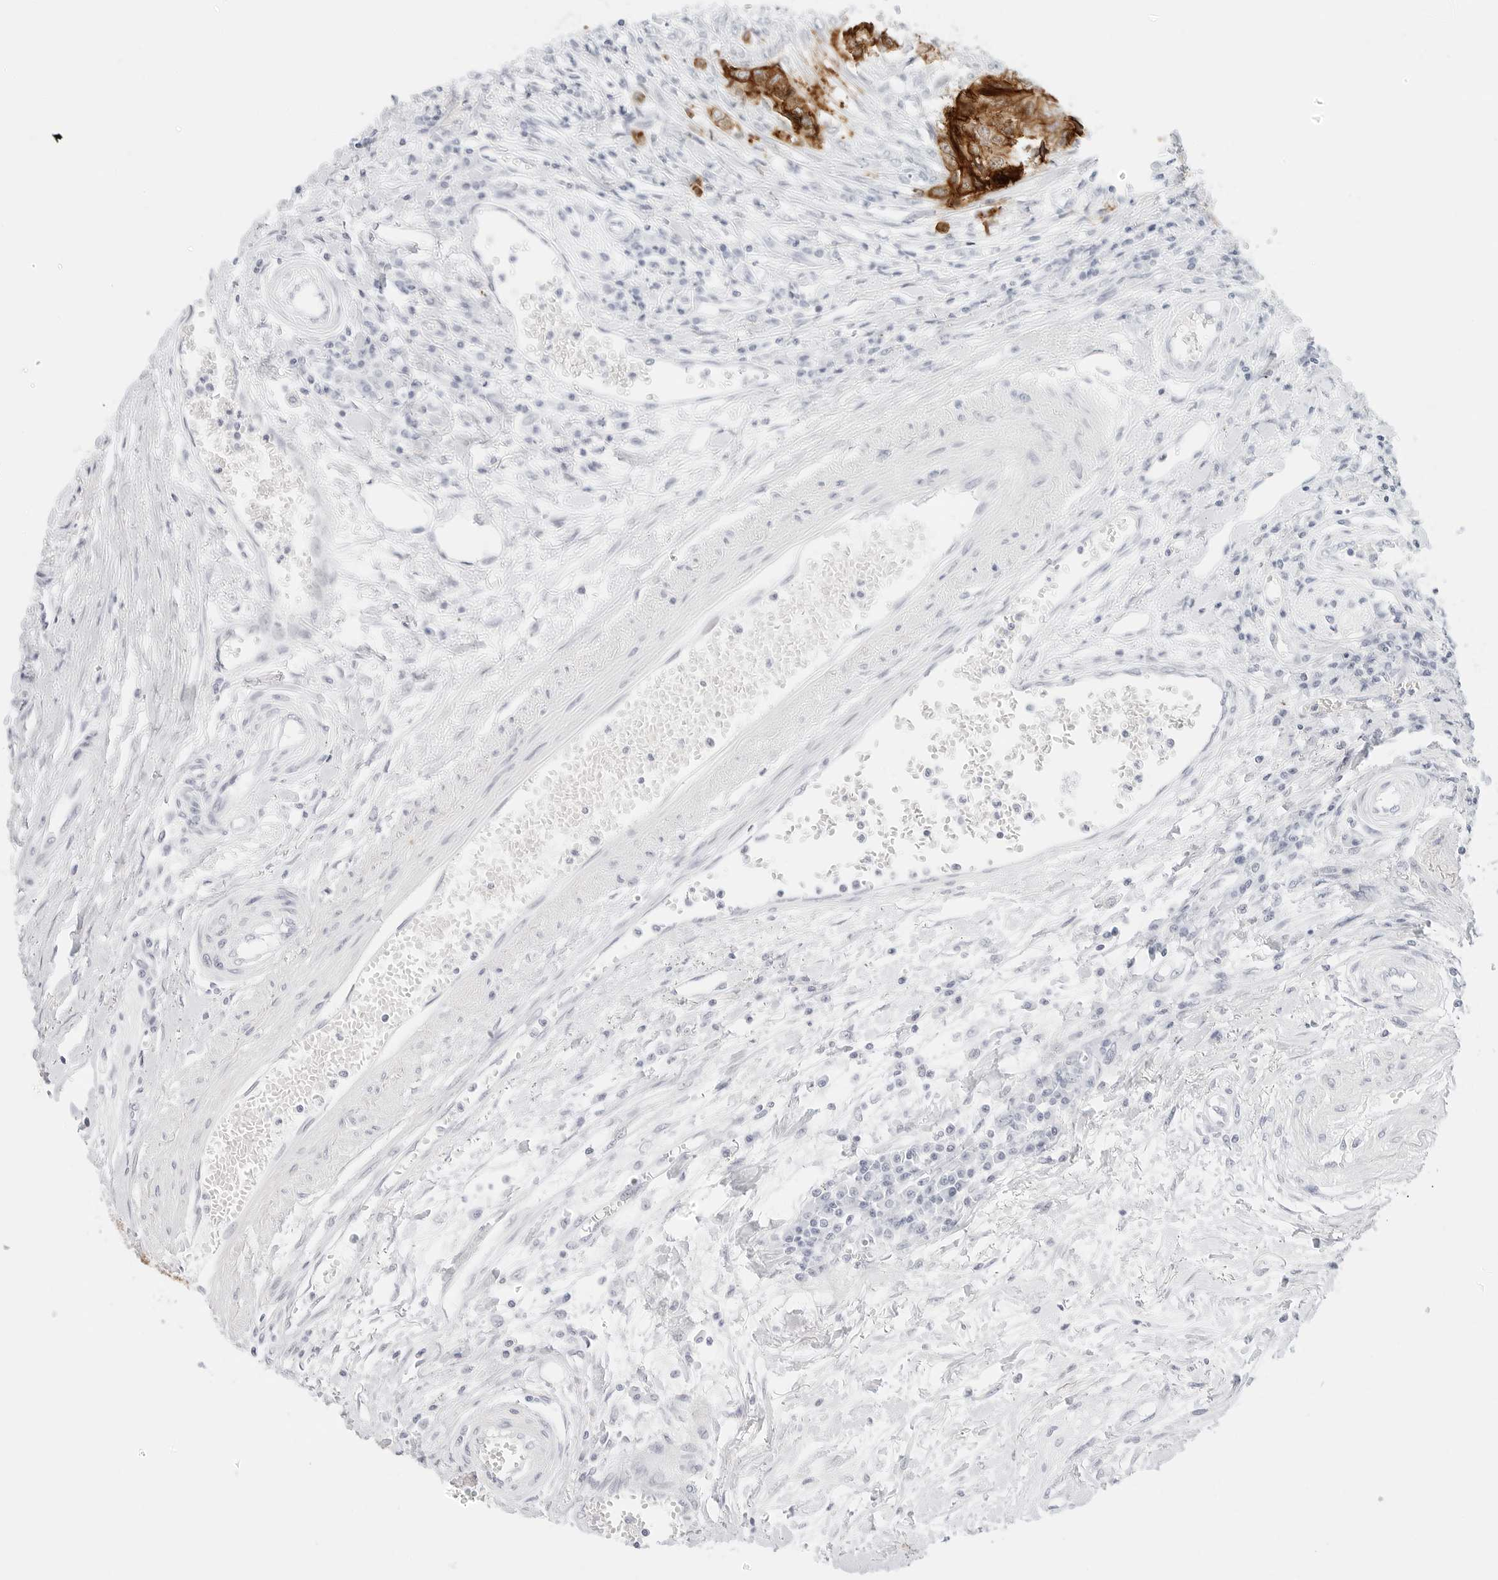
{"staining": {"intensity": "strong", "quantity": ">75%", "location": "cytoplasmic/membranous"}, "tissue": "colorectal cancer", "cell_type": "Tumor cells", "image_type": "cancer", "snomed": [{"axis": "morphology", "description": "Adenocarcinoma, NOS"}, {"axis": "topography", "description": "Rectum"}], "caption": "Immunohistochemistry (IHC) micrograph of neoplastic tissue: colorectal cancer stained using IHC shows high levels of strong protein expression localized specifically in the cytoplasmic/membranous of tumor cells, appearing as a cytoplasmic/membranous brown color.", "gene": "CDH1", "patient": {"sex": "male", "age": 84}}